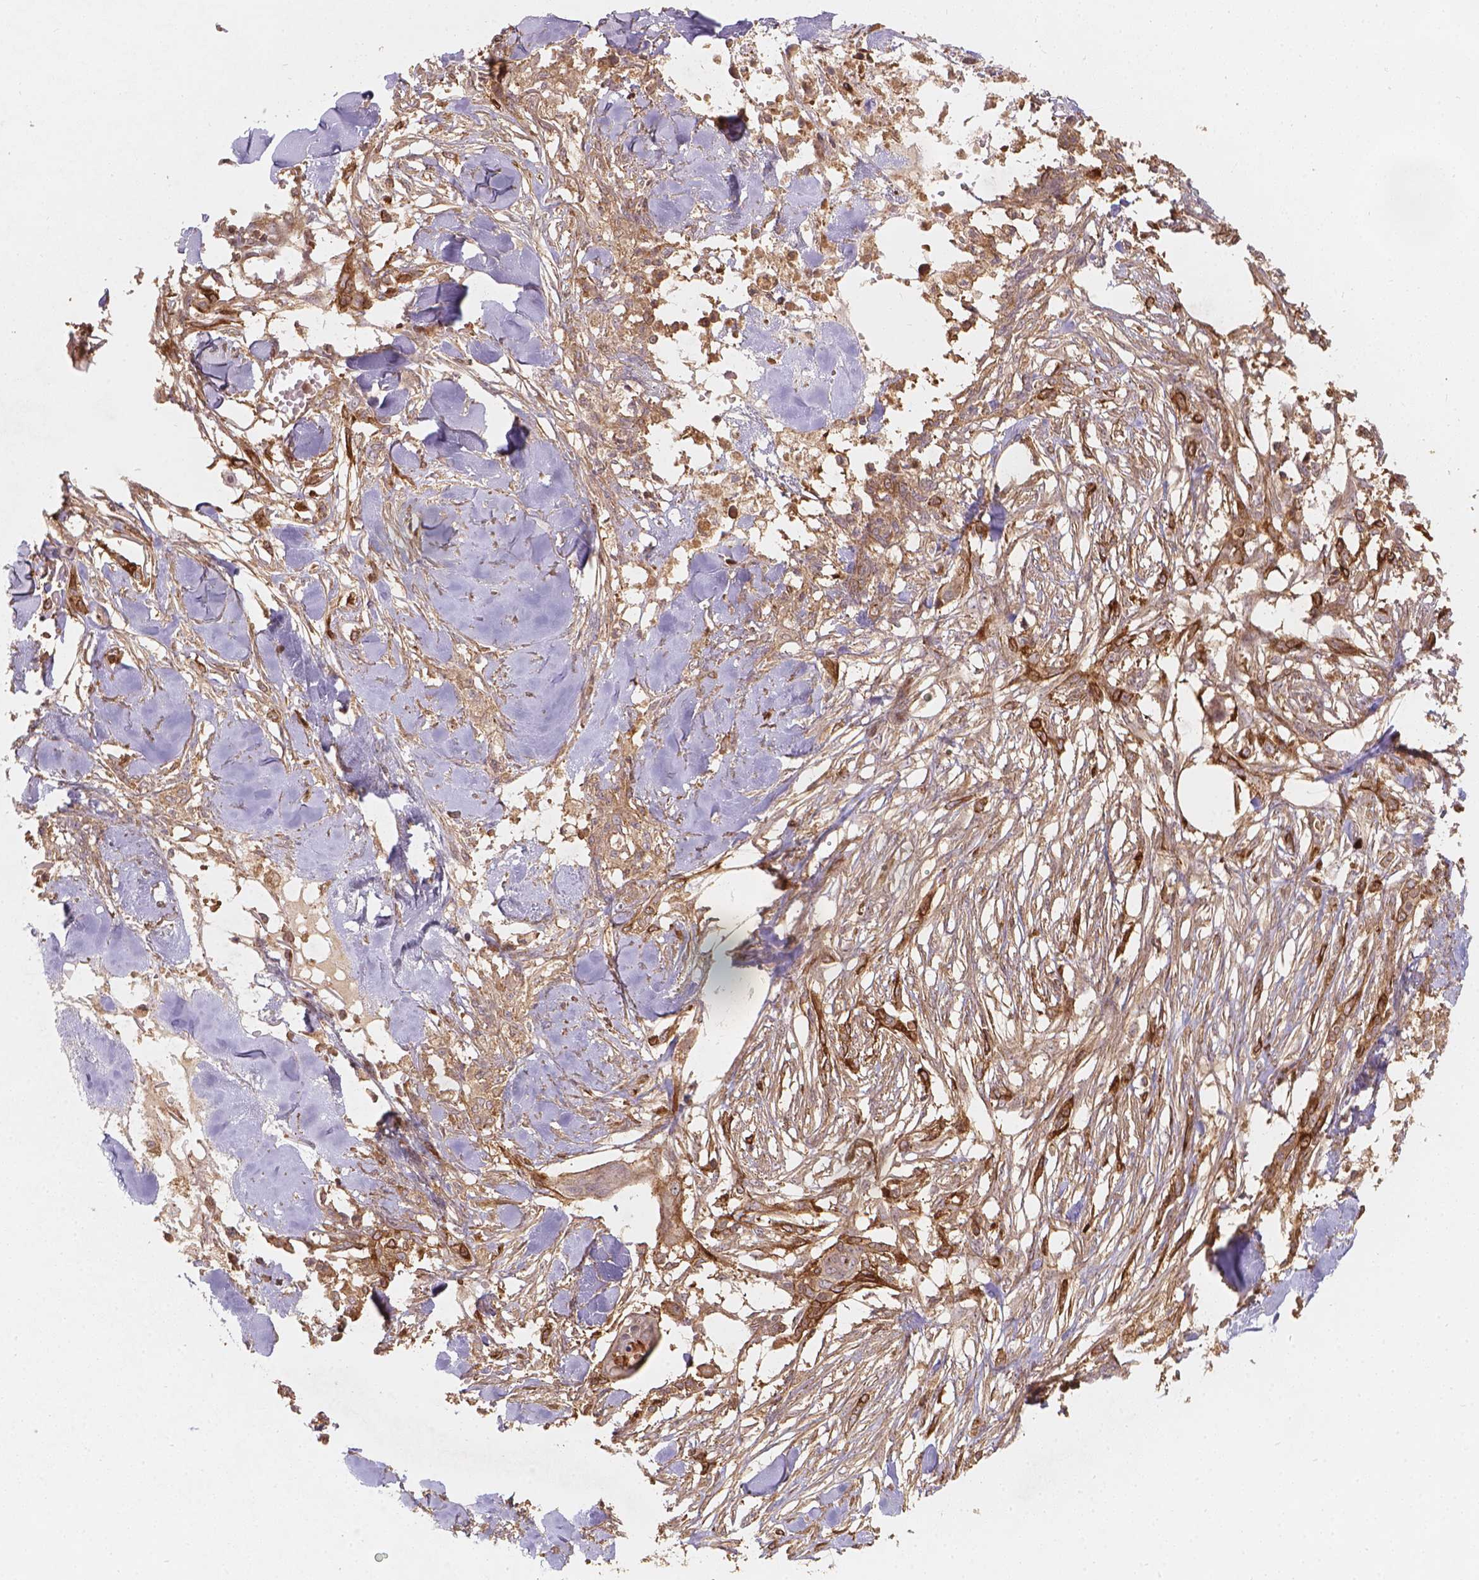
{"staining": {"intensity": "moderate", "quantity": "25%-75%", "location": "cytoplasmic/membranous"}, "tissue": "skin cancer", "cell_type": "Tumor cells", "image_type": "cancer", "snomed": [{"axis": "morphology", "description": "Squamous cell carcinoma, NOS"}, {"axis": "topography", "description": "Skin"}], "caption": "A brown stain labels moderate cytoplasmic/membranous positivity of a protein in human skin cancer (squamous cell carcinoma) tumor cells.", "gene": "XPR1", "patient": {"sex": "female", "age": 59}}